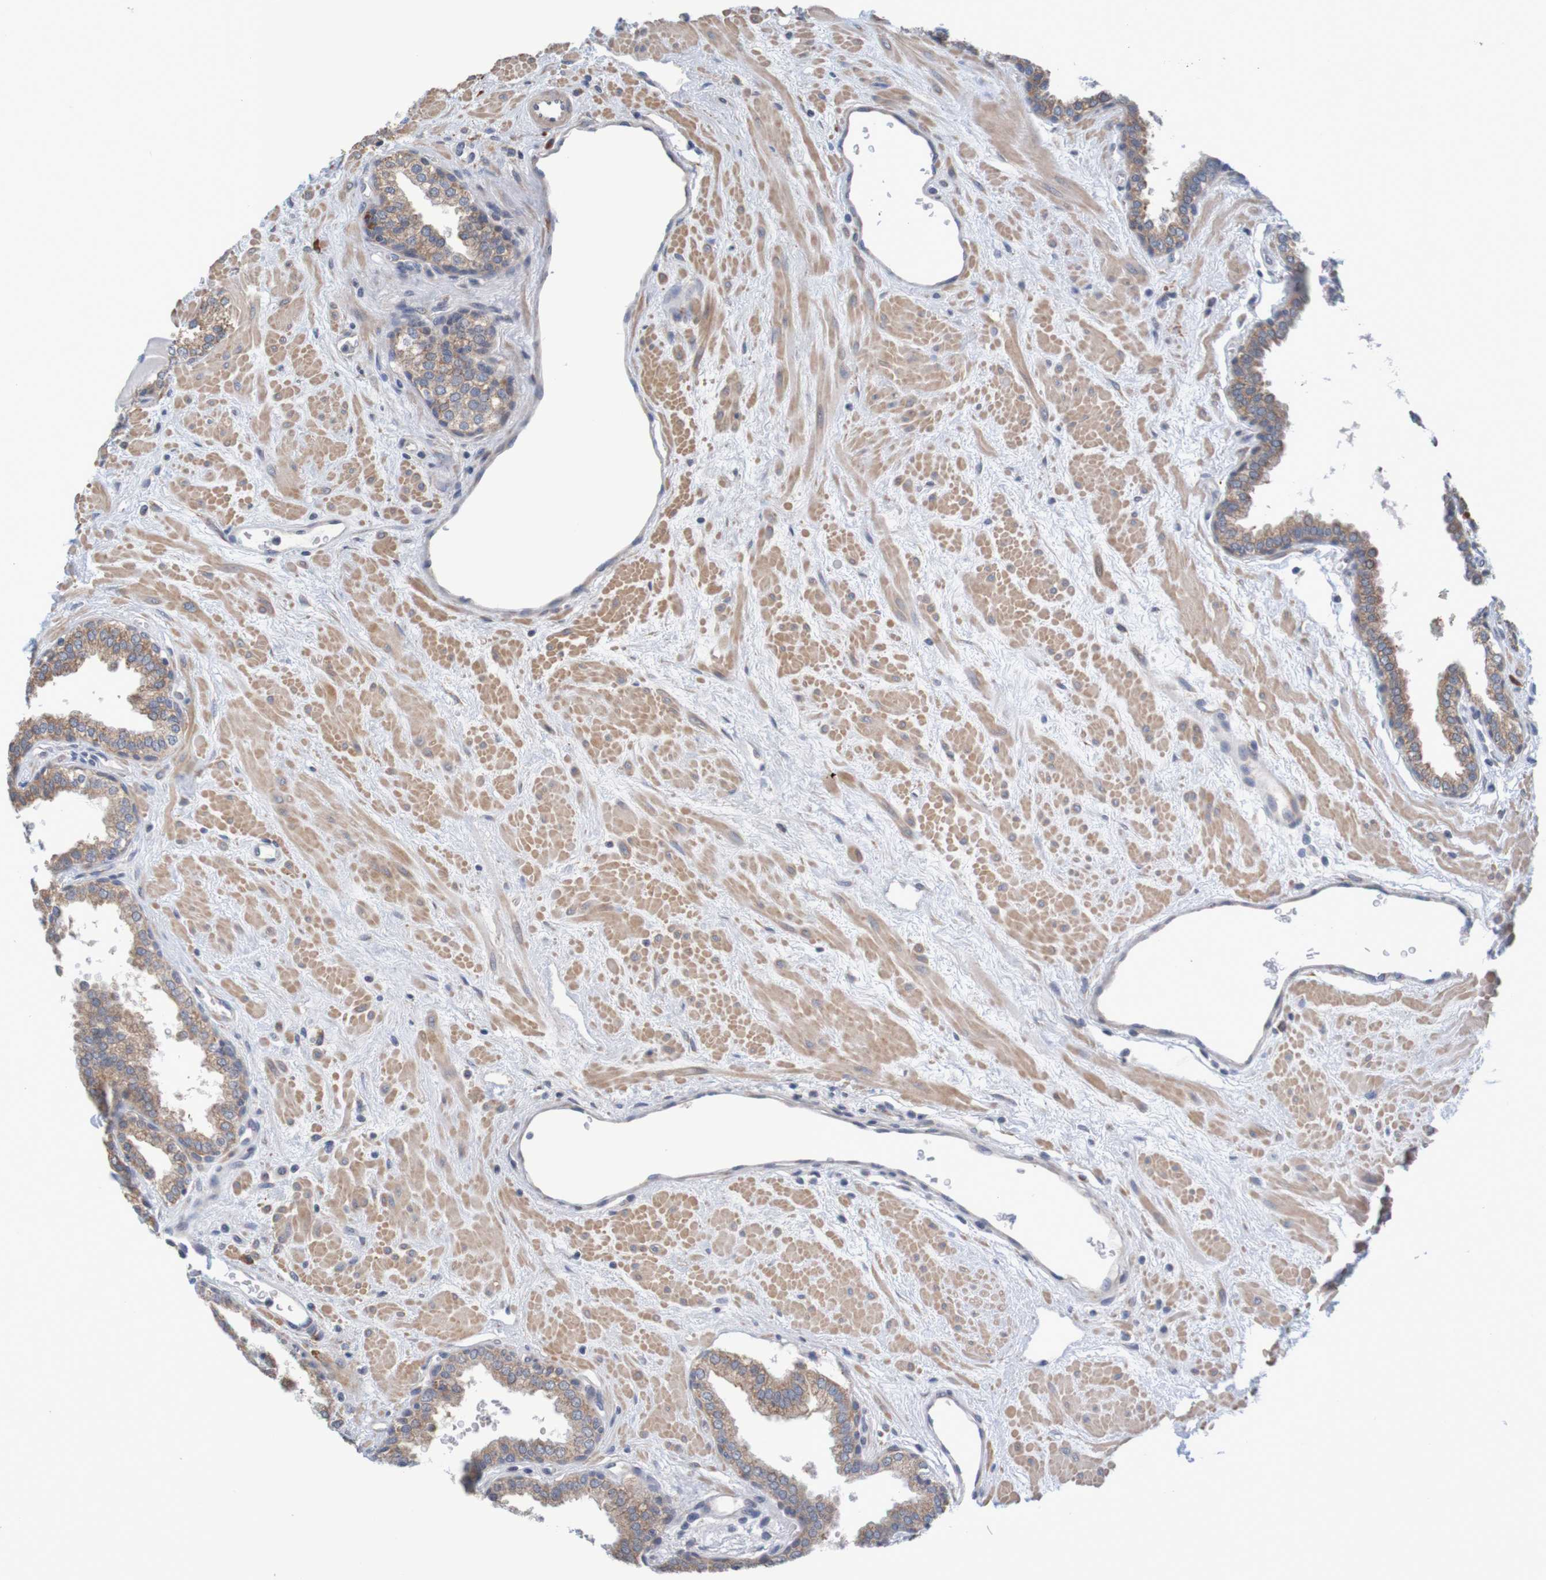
{"staining": {"intensity": "weak", "quantity": ">75%", "location": "cytoplasmic/membranous"}, "tissue": "prostate", "cell_type": "Glandular cells", "image_type": "normal", "snomed": [{"axis": "morphology", "description": "Normal tissue, NOS"}, {"axis": "topography", "description": "Prostate"}], "caption": "An immunohistochemistry (IHC) micrograph of benign tissue is shown. Protein staining in brown highlights weak cytoplasmic/membranous positivity in prostate within glandular cells. Ihc stains the protein of interest in brown and the nuclei are stained blue.", "gene": "CLDN18", "patient": {"sex": "male", "age": 51}}